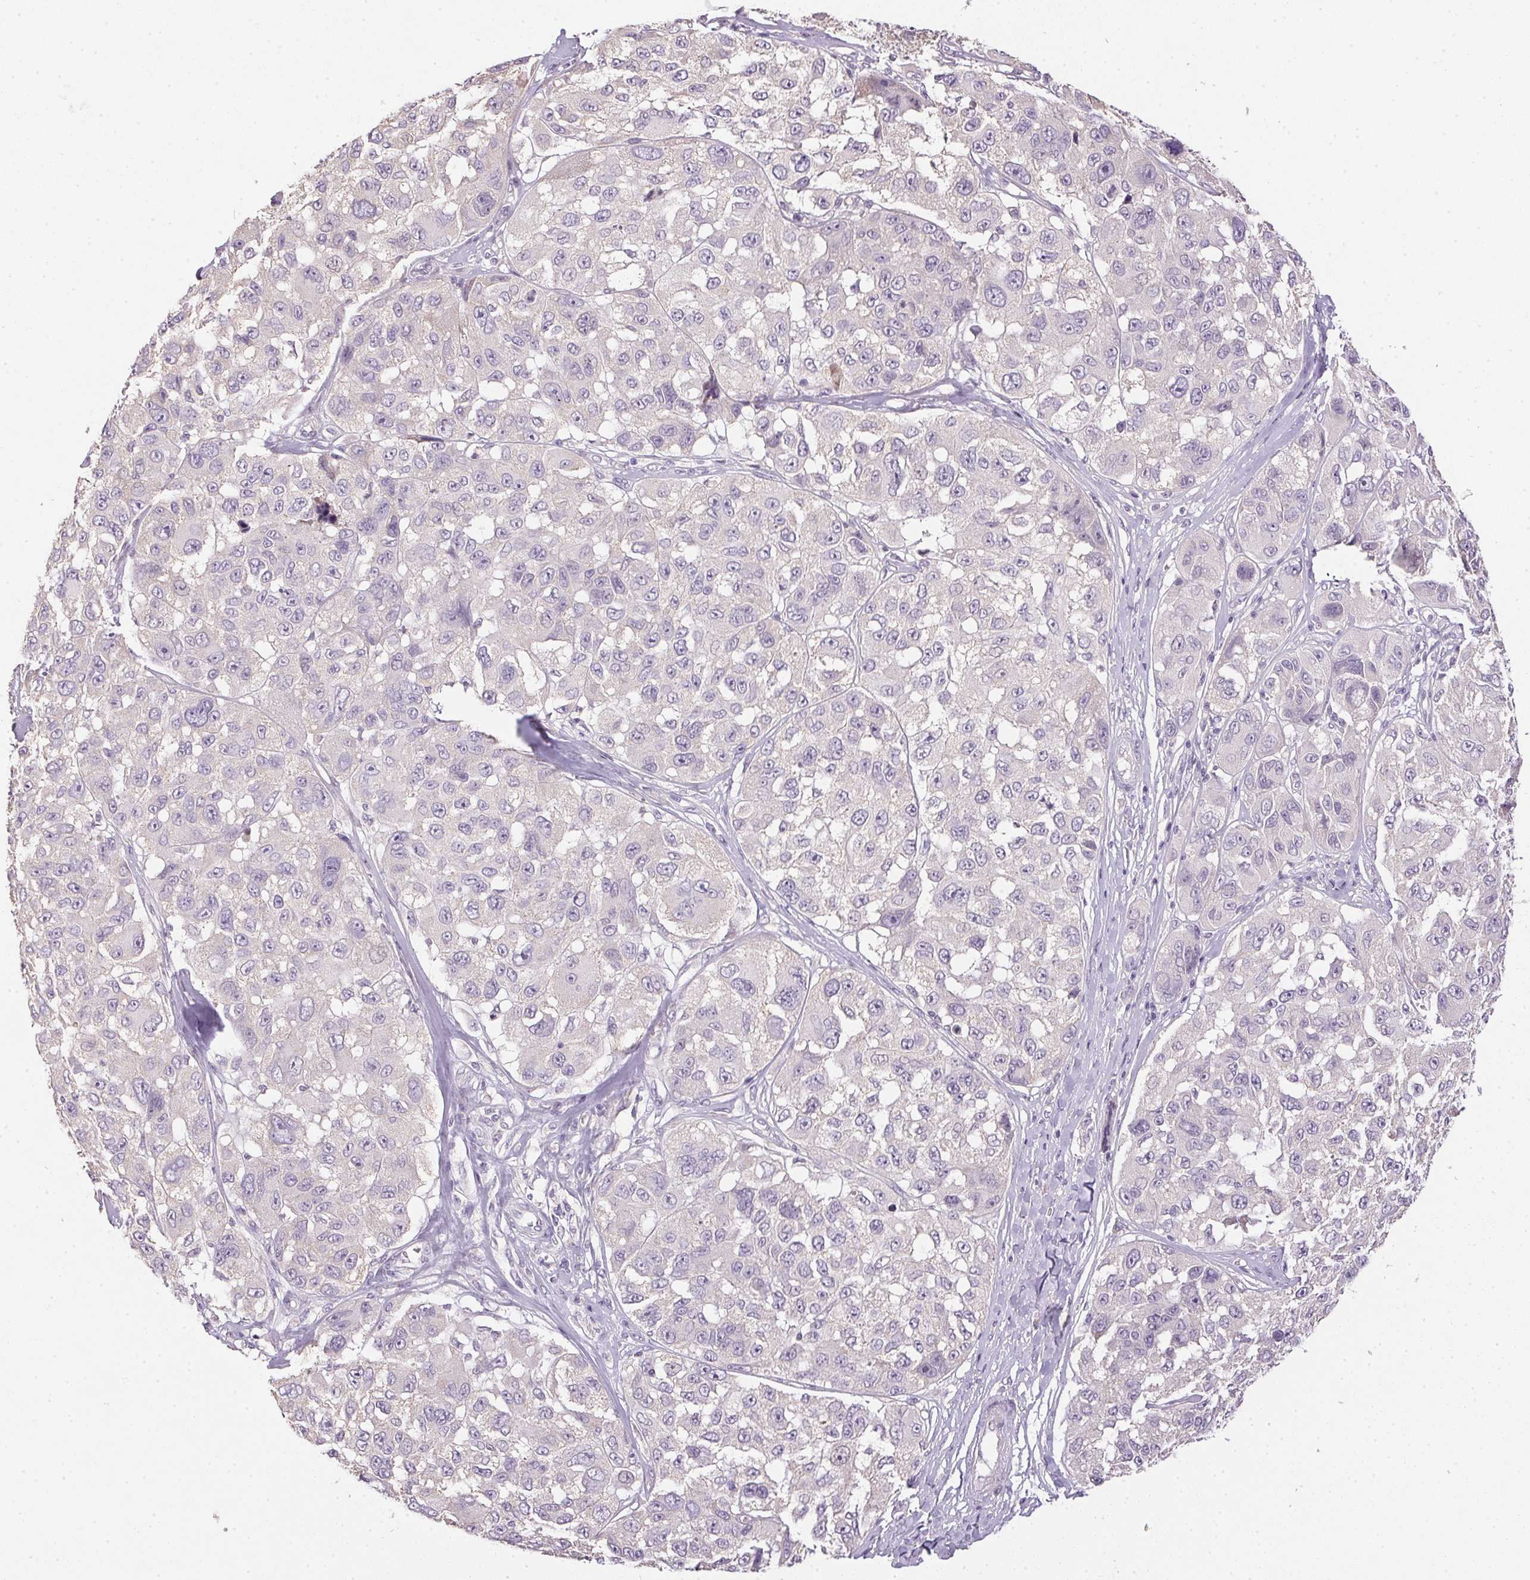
{"staining": {"intensity": "negative", "quantity": "none", "location": "none"}, "tissue": "melanoma", "cell_type": "Tumor cells", "image_type": "cancer", "snomed": [{"axis": "morphology", "description": "Malignant melanoma, NOS"}, {"axis": "topography", "description": "Skin"}], "caption": "Immunohistochemistry (IHC) micrograph of human melanoma stained for a protein (brown), which displays no expression in tumor cells.", "gene": "SPACA9", "patient": {"sex": "female", "age": 66}}